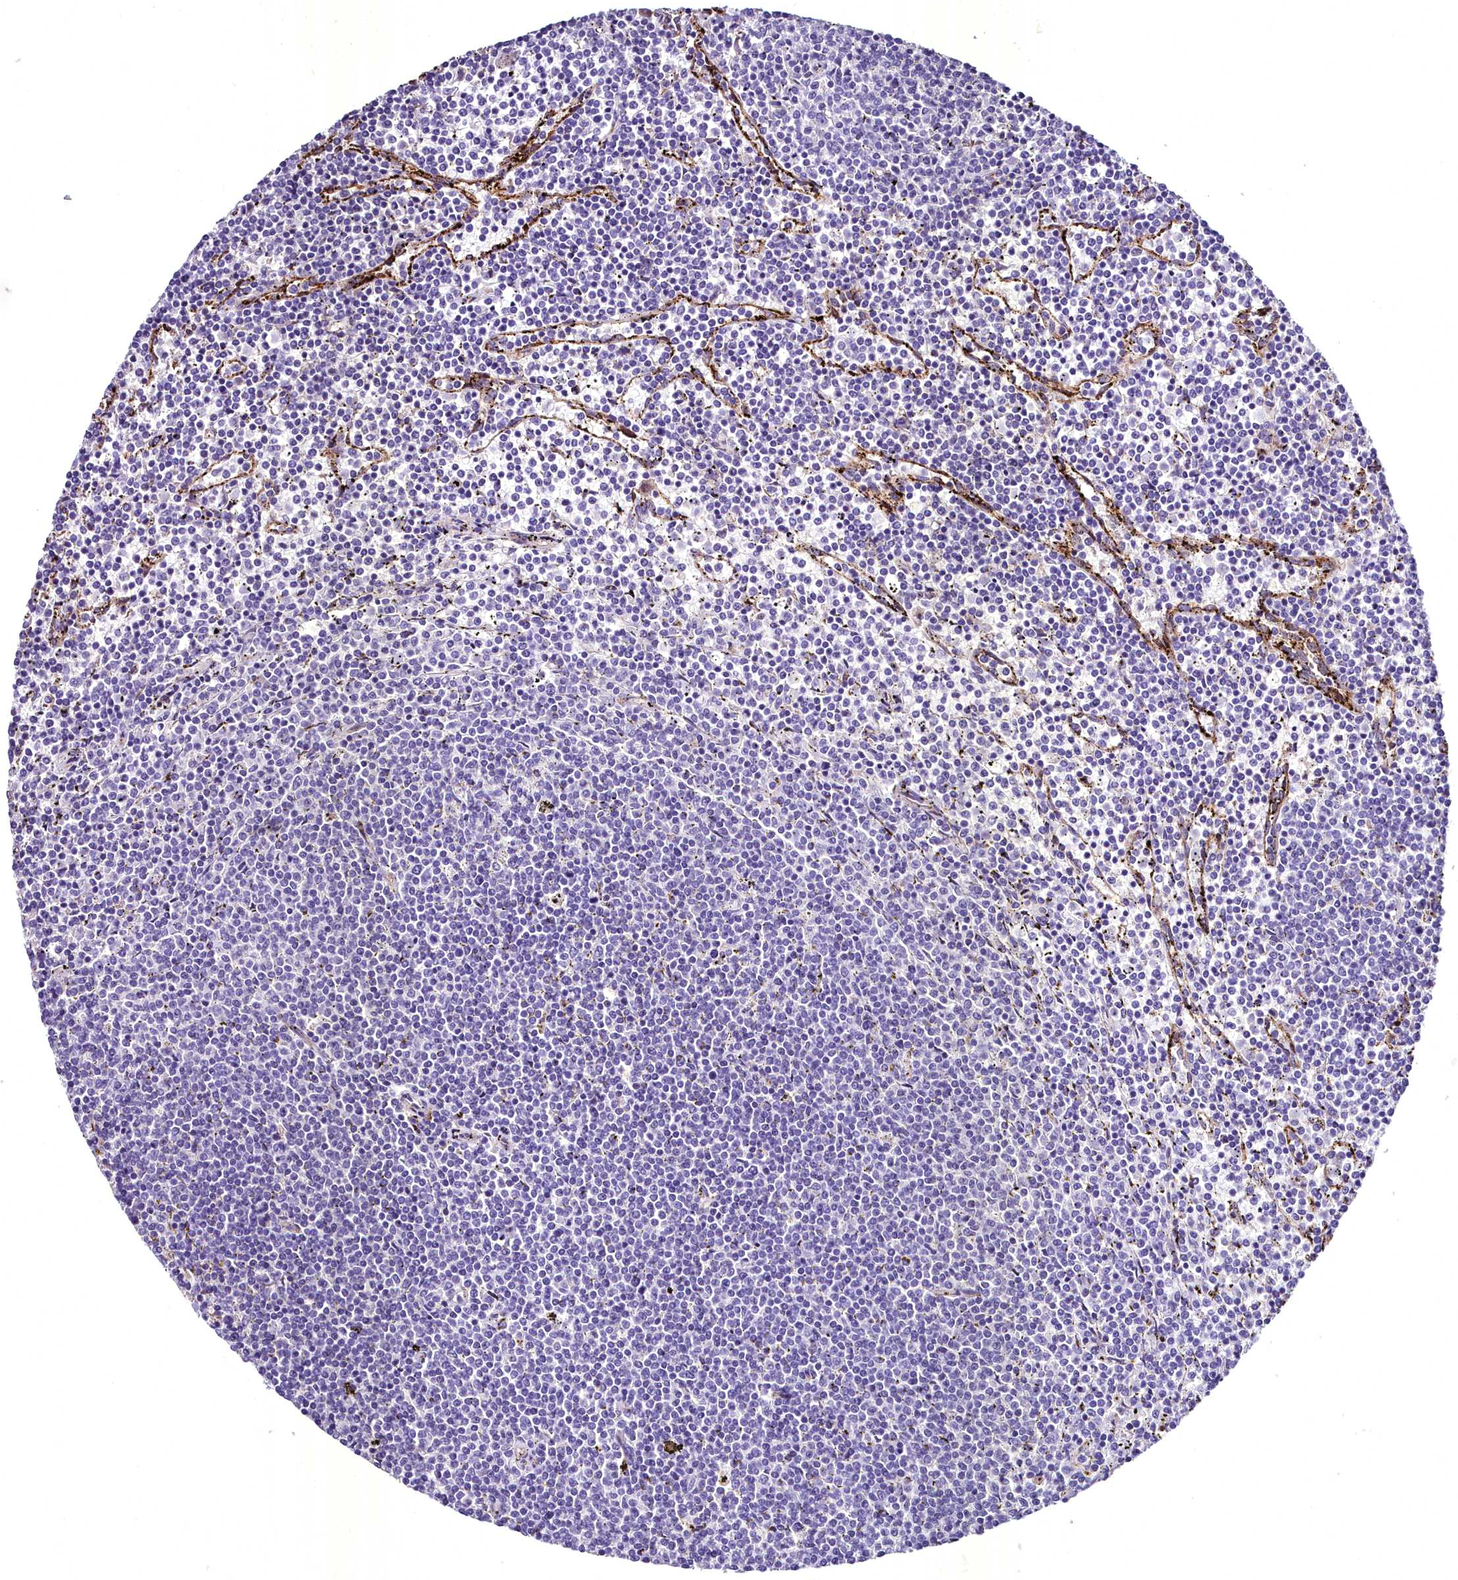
{"staining": {"intensity": "negative", "quantity": "none", "location": "none"}, "tissue": "lymphoma", "cell_type": "Tumor cells", "image_type": "cancer", "snomed": [{"axis": "morphology", "description": "Malignant lymphoma, non-Hodgkin's type, Low grade"}, {"axis": "topography", "description": "Spleen"}], "caption": "Lymphoma stained for a protein using immunohistochemistry displays no expression tumor cells.", "gene": "MS4A18", "patient": {"sex": "female", "age": 50}}